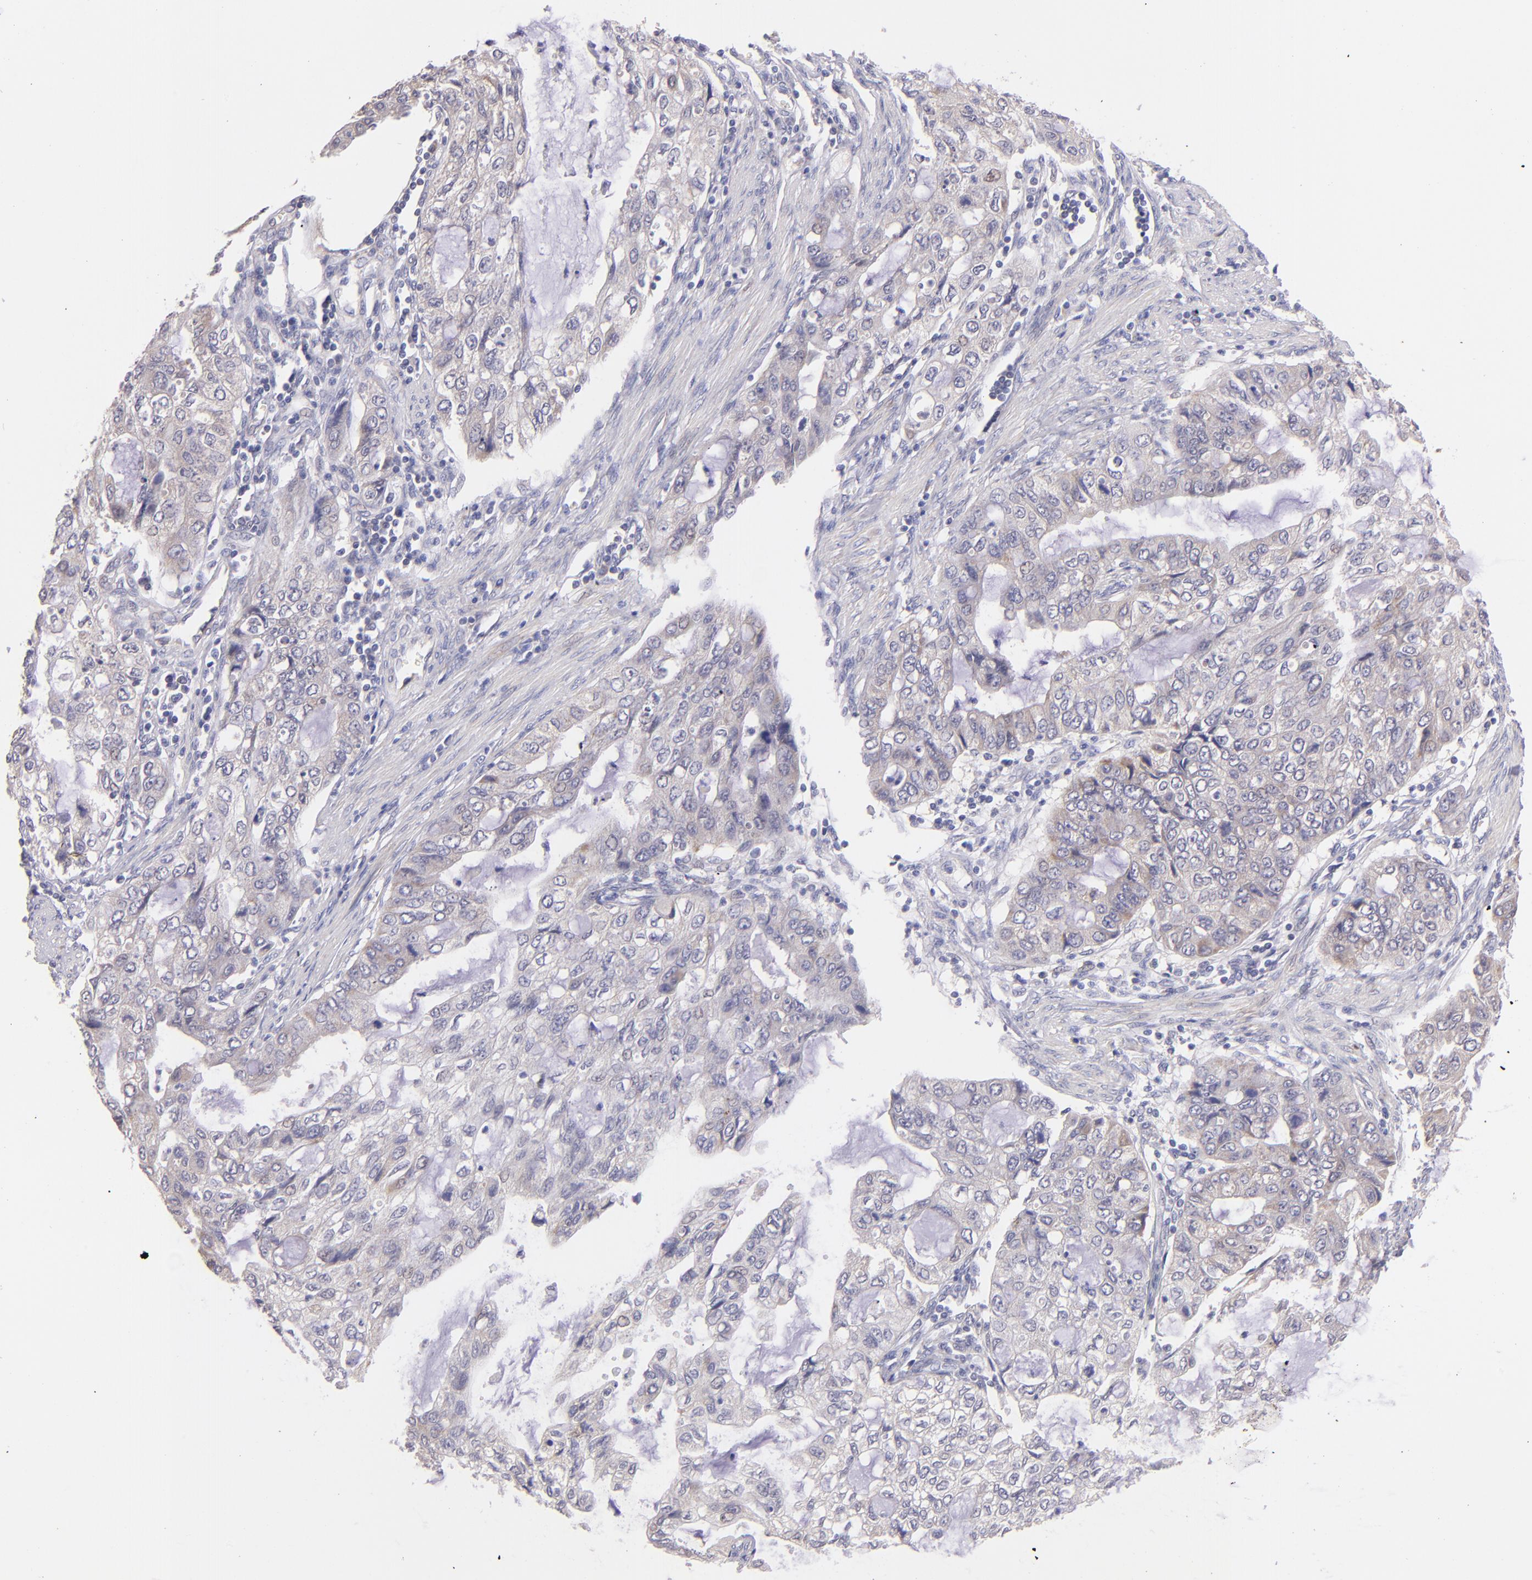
{"staining": {"intensity": "weak", "quantity": ">75%", "location": "cytoplasmic/membranous"}, "tissue": "stomach cancer", "cell_type": "Tumor cells", "image_type": "cancer", "snomed": [{"axis": "morphology", "description": "Adenocarcinoma, NOS"}, {"axis": "topography", "description": "Stomach, upper"}], "caption": "Immunohistochemistry photomicrograph of human stomach cancer stained for a protein (brown), which displays low levels of weak cytoplasmic/membranous expression in approximately >75% of tumor cells.", "gene": "SH2D4A", "patient": {"sex": "female", "age": 52}}